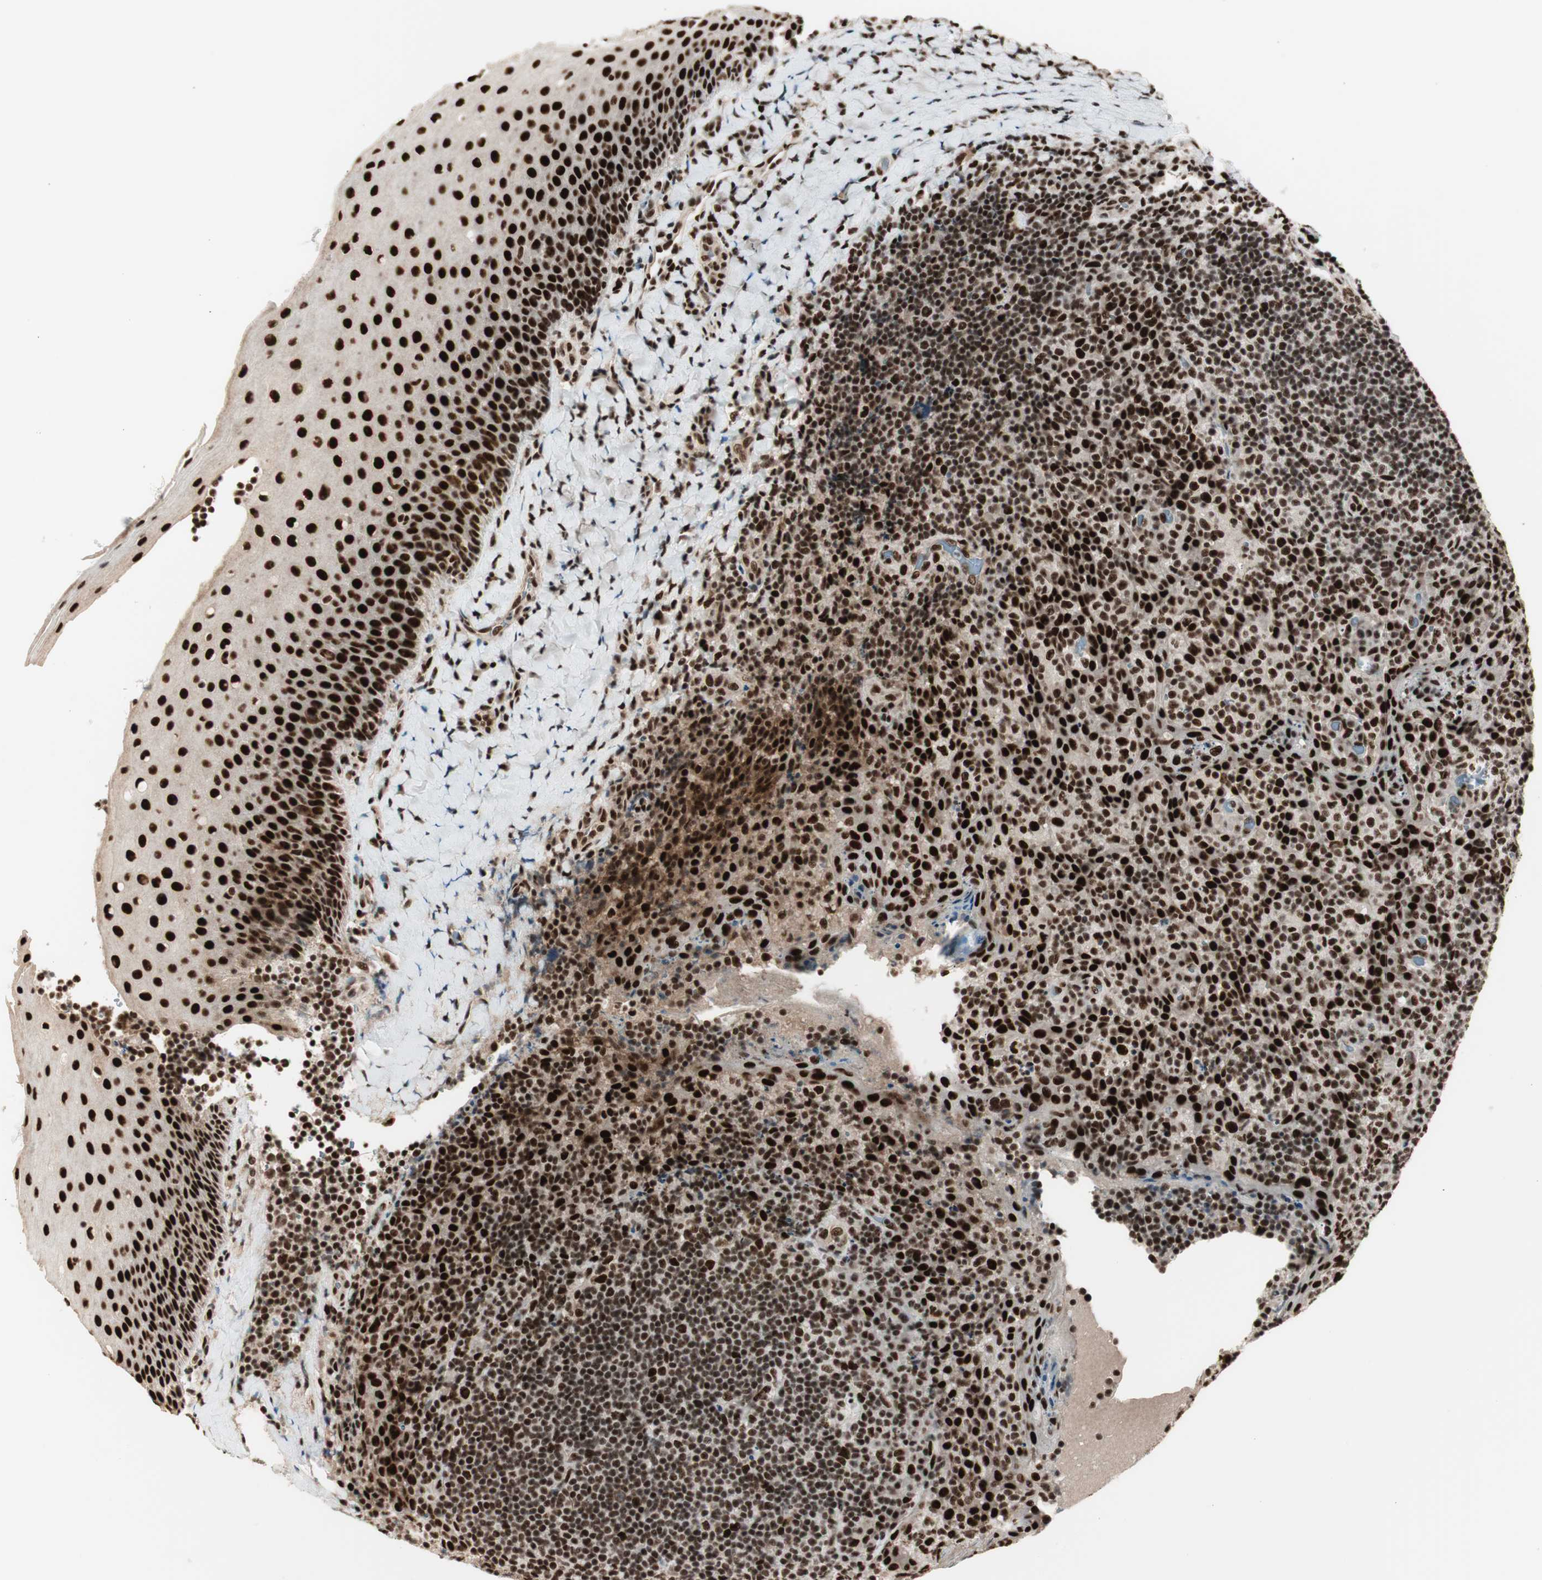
{"staining": {"intensity": "strong", "quantity": ">75%", "location": "nuclear"}, "tissue": "tonsil", "cell_type": "Germinal center cells", "image_type": "normal", "snomed": [{"axis": "morphology", "description": "Normal tissue, NOS"}, {"axis": "topography", "description": "Tonsil"}], "caption": "About >75% of germinal center cells in benign tonsil reveal strong nuclear protein staining as visualized by brown immunohistochemical staining.", "gene": "HEXIM1", "patient": {"sex": "male", "age": 17}}